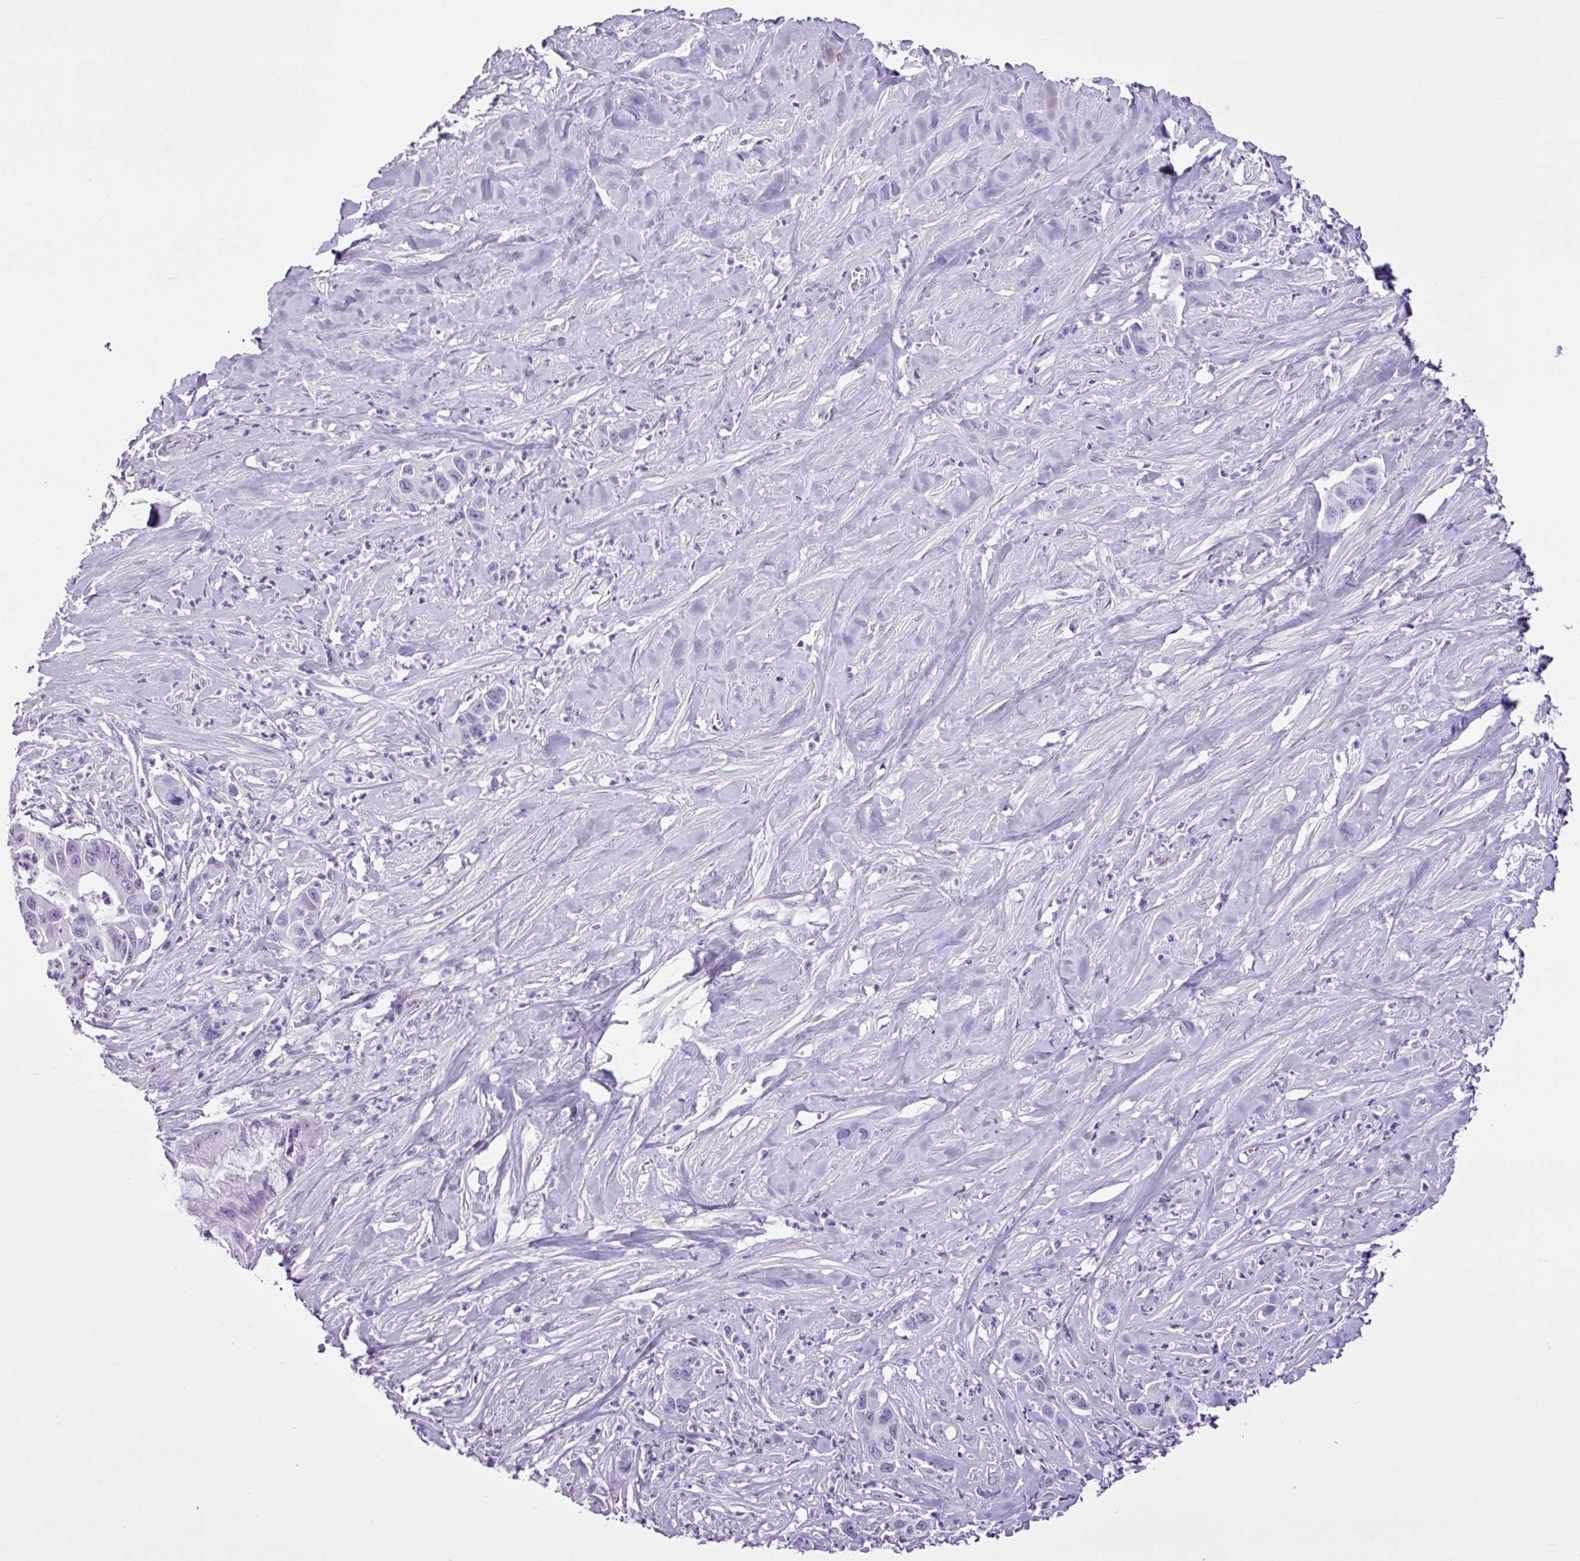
{"staining": {"intensity": "negative", "quantity": "none", "location": "none"}, "tissue": "pancreatic cancer", "cell_type": "Tumor cells", "image_type": "cancer", "snomed": [{"axis": "morphology", "description": "Adenocarcinoma, NOS"}, {"axis": "topography", "description": "Pancreas"}], "caption": "Tumor cells show no significant staining in pancreatic cancer (adenocarcinoma).", "gene": "PGR", "patient": {"sex": "male", "age": 73}}